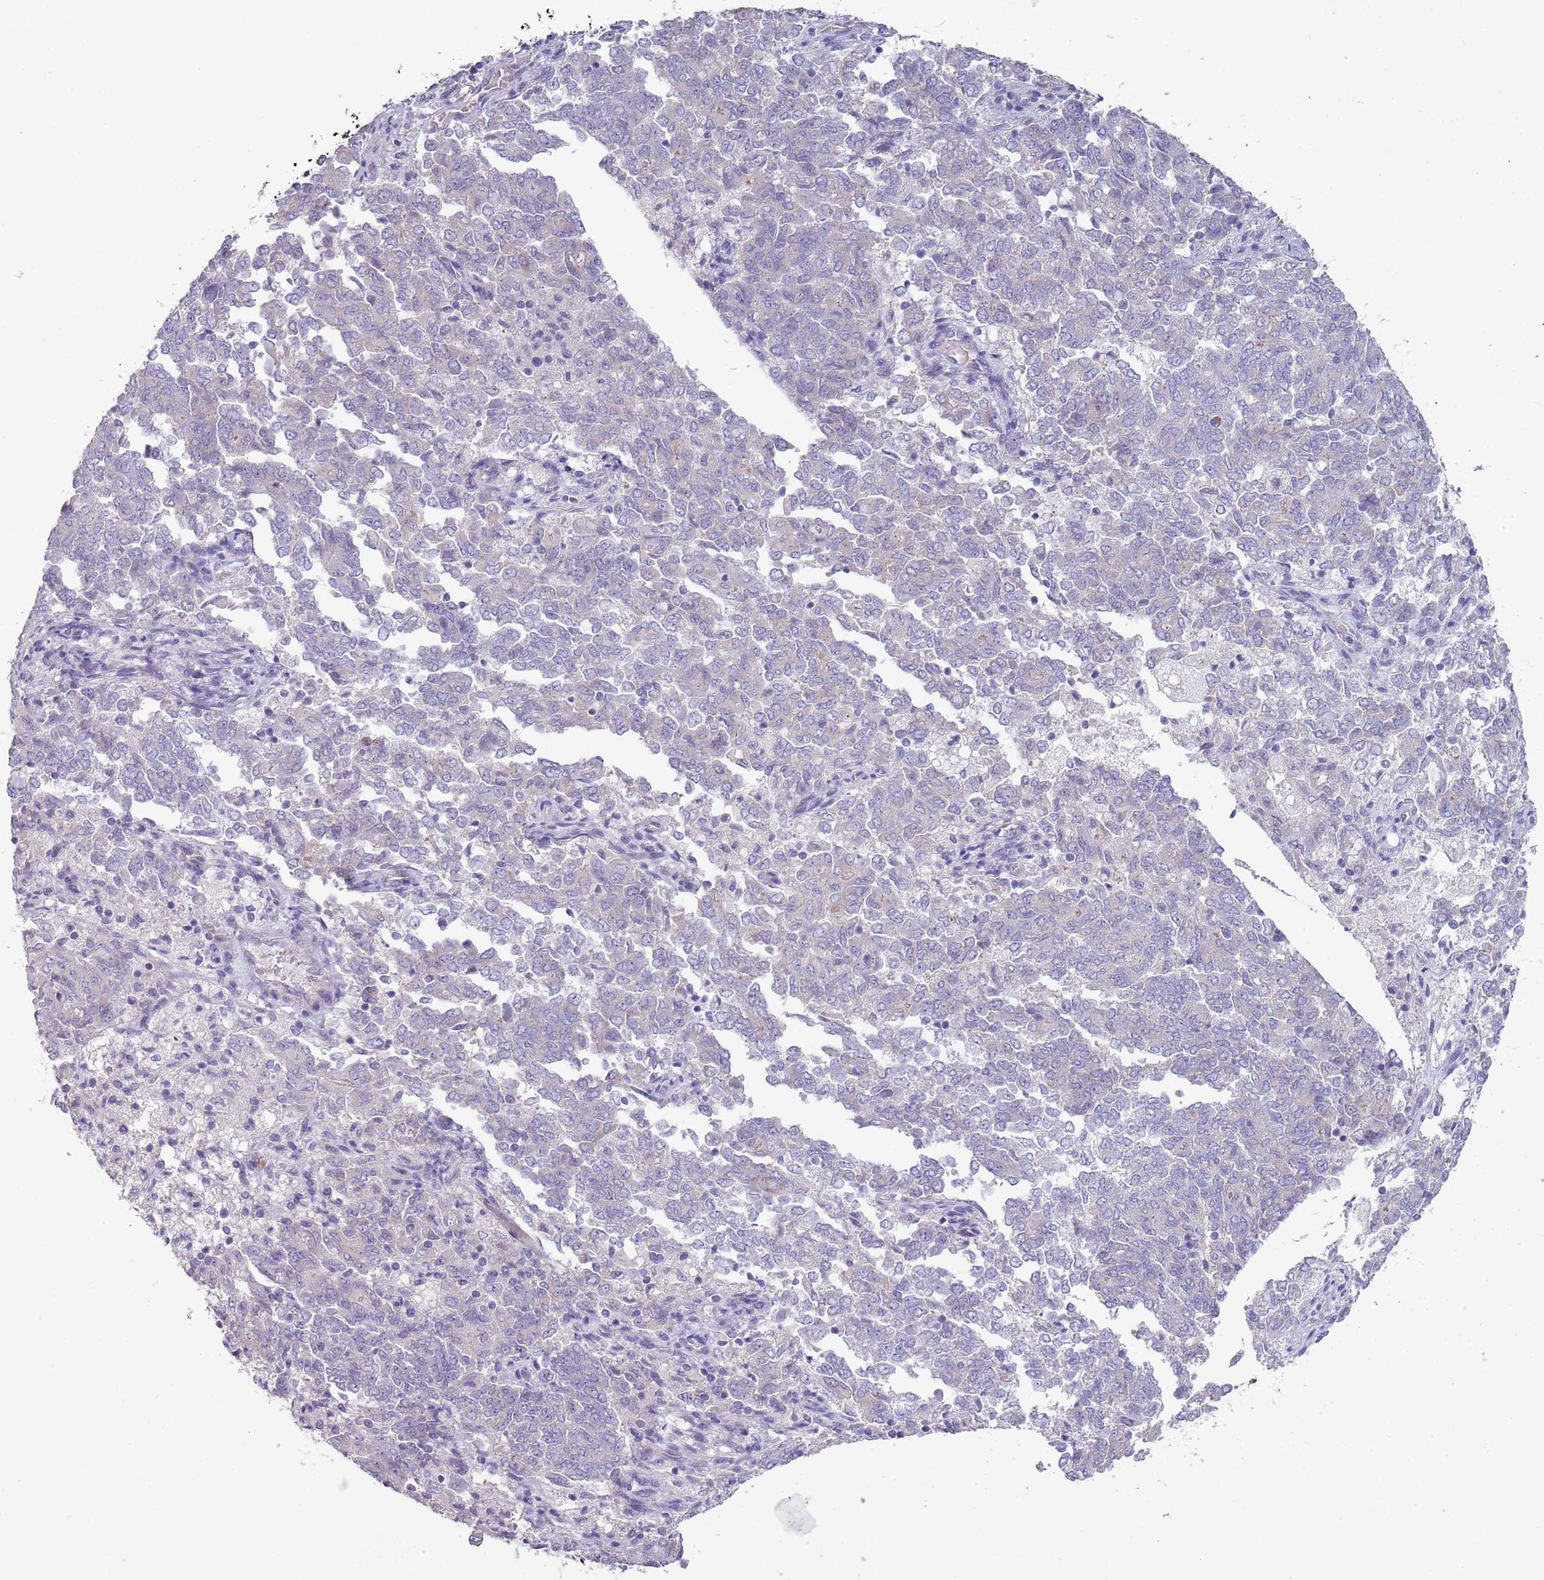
{"staining": {"intensity": "negative", "quantity": "none", "location": "none"}, "tissue": "endometrial cancer", "cell_type": "Tumor cells", "image_type": "cancer", "snomed": [{"axis": "morphology", "description": "Adenocarcinoma, NOS"}, {"axis": "topography", "description": "Endometrium"}], "caption": "A micrograph of human endometrial adenocarcinoma is negative for staining in tumor cells.", "gene": "ZNF583", "patient": {"sex": "female", "age": 80}}